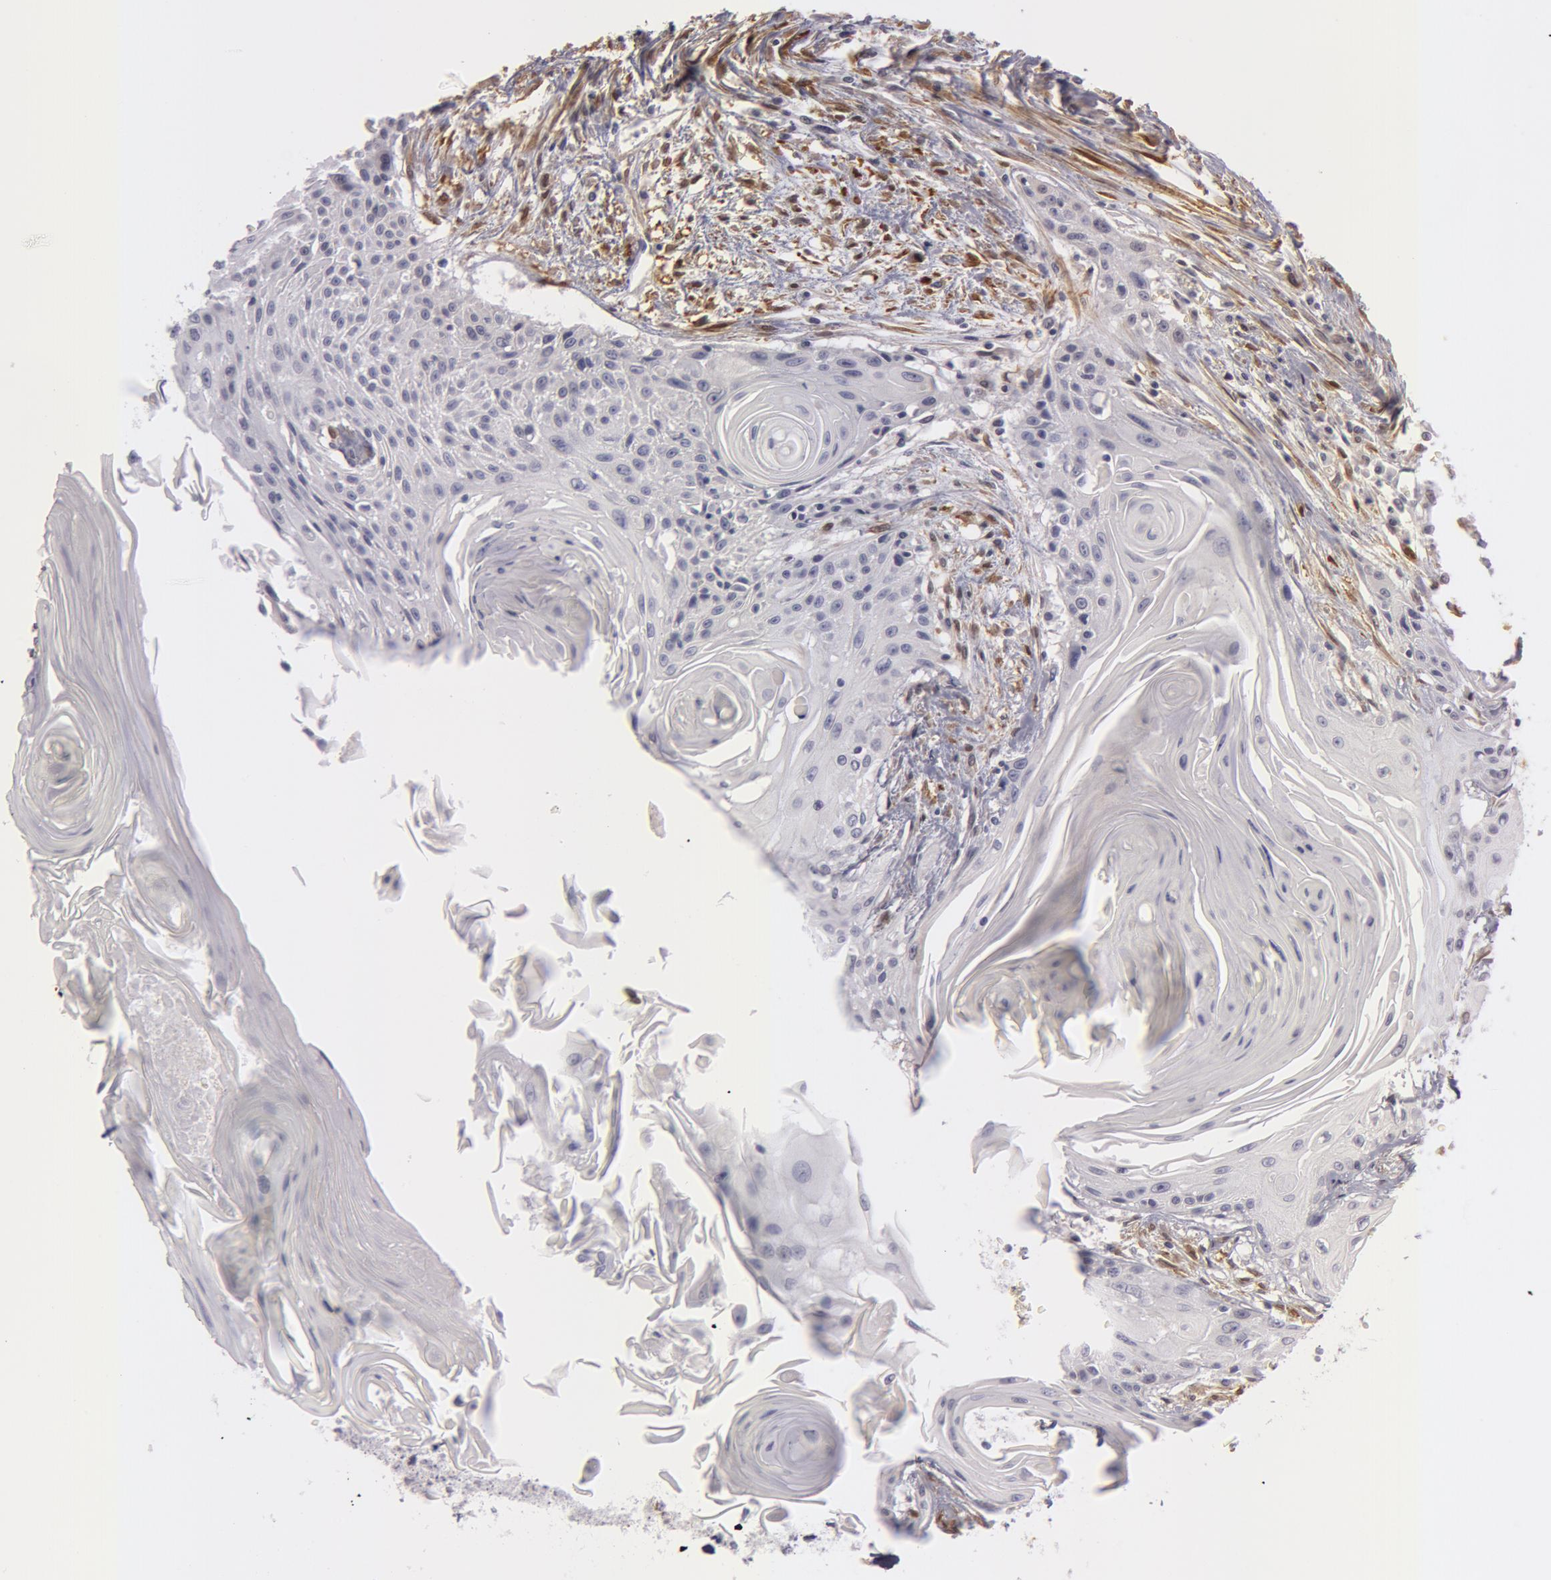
{"staining": {"intensity": "negative", "quantity": "none", "location": "none"}, "tissue": "head and neck cancer", "cell_type": "Tumor cells", "image_type": "cancer", "snomed": [{"axis": "morphology", "description": "Squamous cell carcinoma, NOS"}, {"axis": "morphology", "description": "Squamous cell carcinoma, metastatic, NOS"}, {"axis": "topography", "description": "Lymph node"}, {"axis": "topography", "description": "Salivary gland"}, {"axis": "topography", "description": "Head-Neck"}], "caption": "IHC micrograph of human head and neck cancer (metastatic squamous cell carcinoma) stained for a protein (brown), which exhibits no positivity in tumor cells. The staining is performed using DAB (3,3'-diaminobenzidine) brown chromogen with nuclei counter-stained in using hematoxylin.", "gene": "TAGLN", "patient": {"sex": "female", "age": 74}}